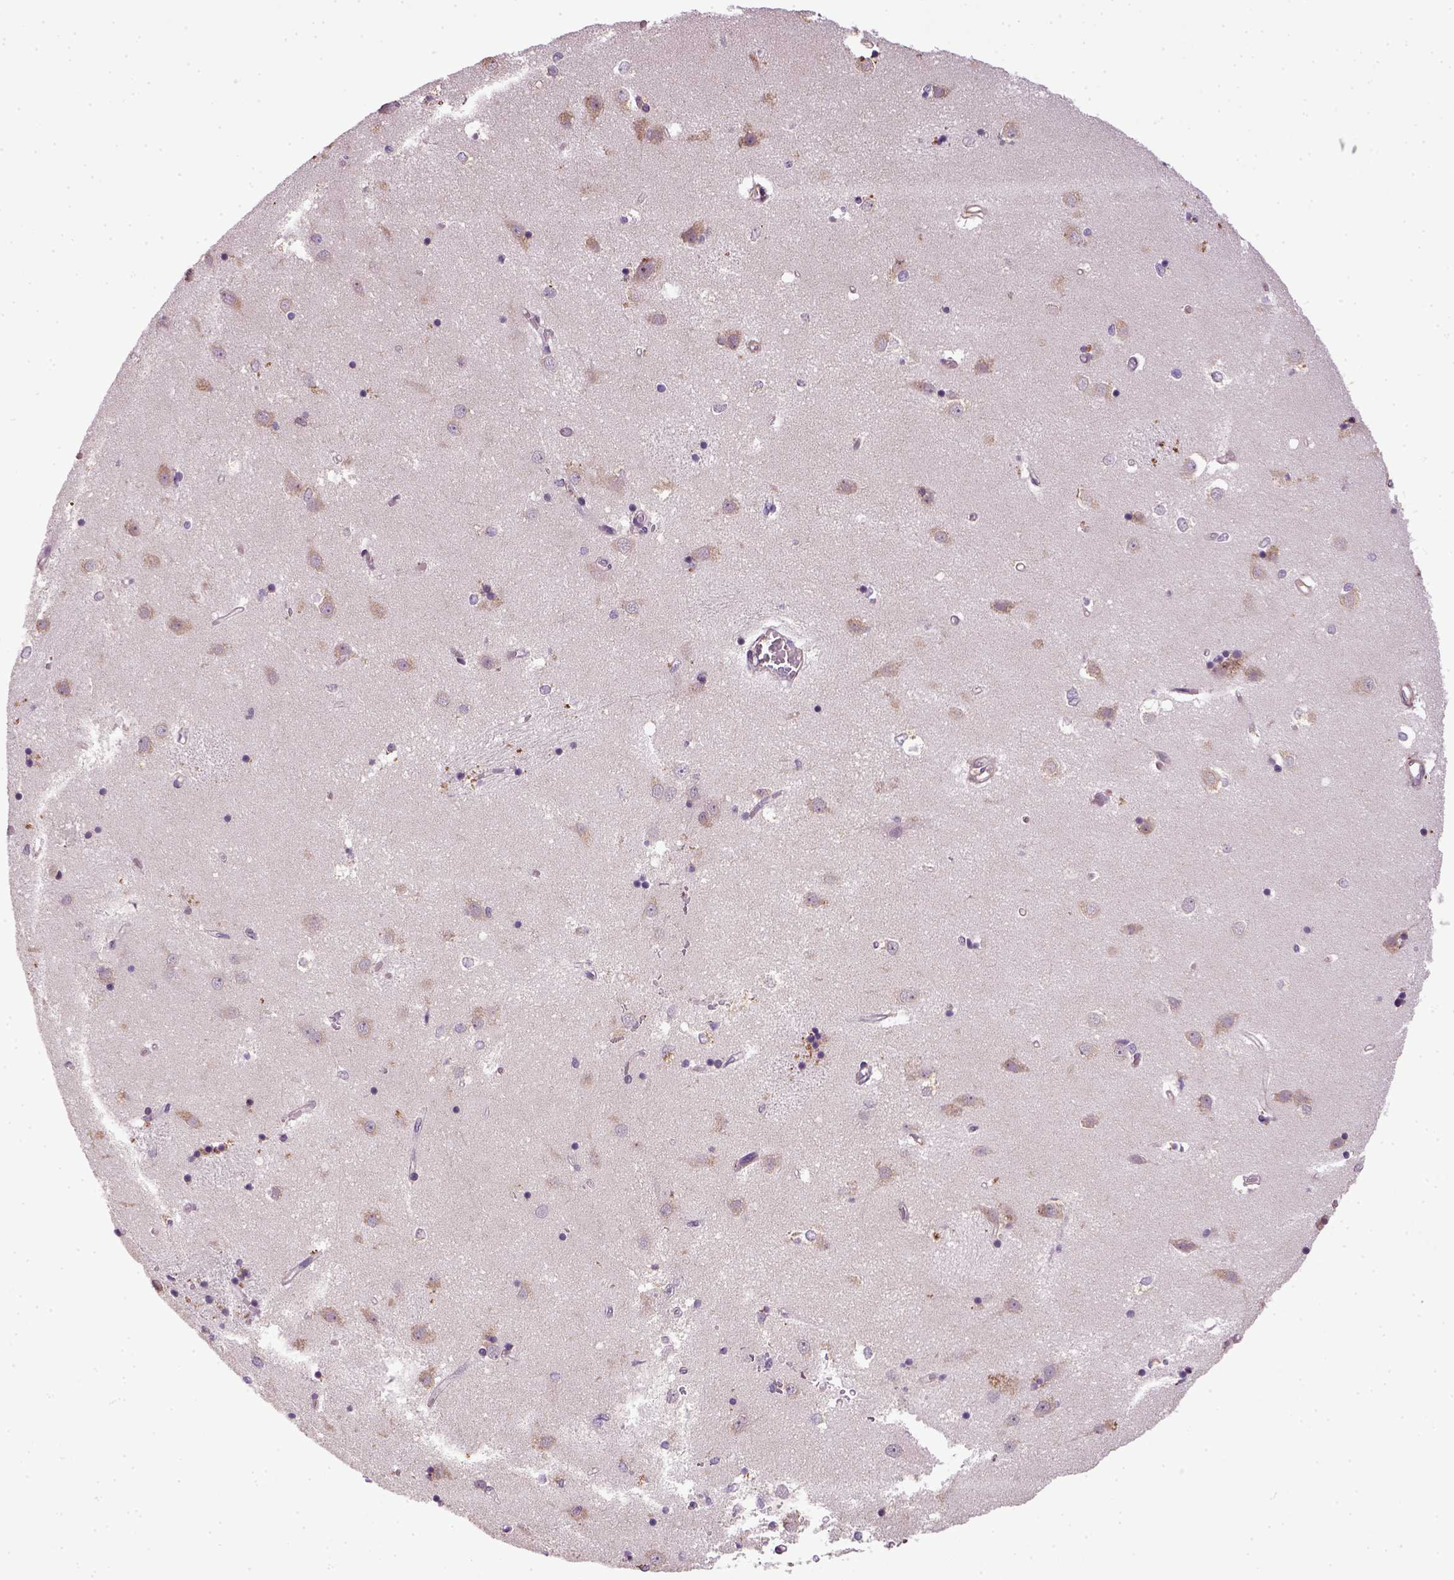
{"staining": {"intensity": "negative", "quantity": "none", "location": "none"}, "tissue": "caudate", "cell_type": "Glial cells", "image_type": "normal", "snomed": [{"axis": "morphology", "description": "Normal tissue, NOS"}, {"axis": "topography", "description": "Lateral ventricle wall"}], "caption": "A histopathology image of caudate stained for a protein shows no brown staining in glial cells. (IHC, brightfield microscopy, high magnification).", "gene": "TPRG1", "patient": {"sex": "male", "age": 54}}